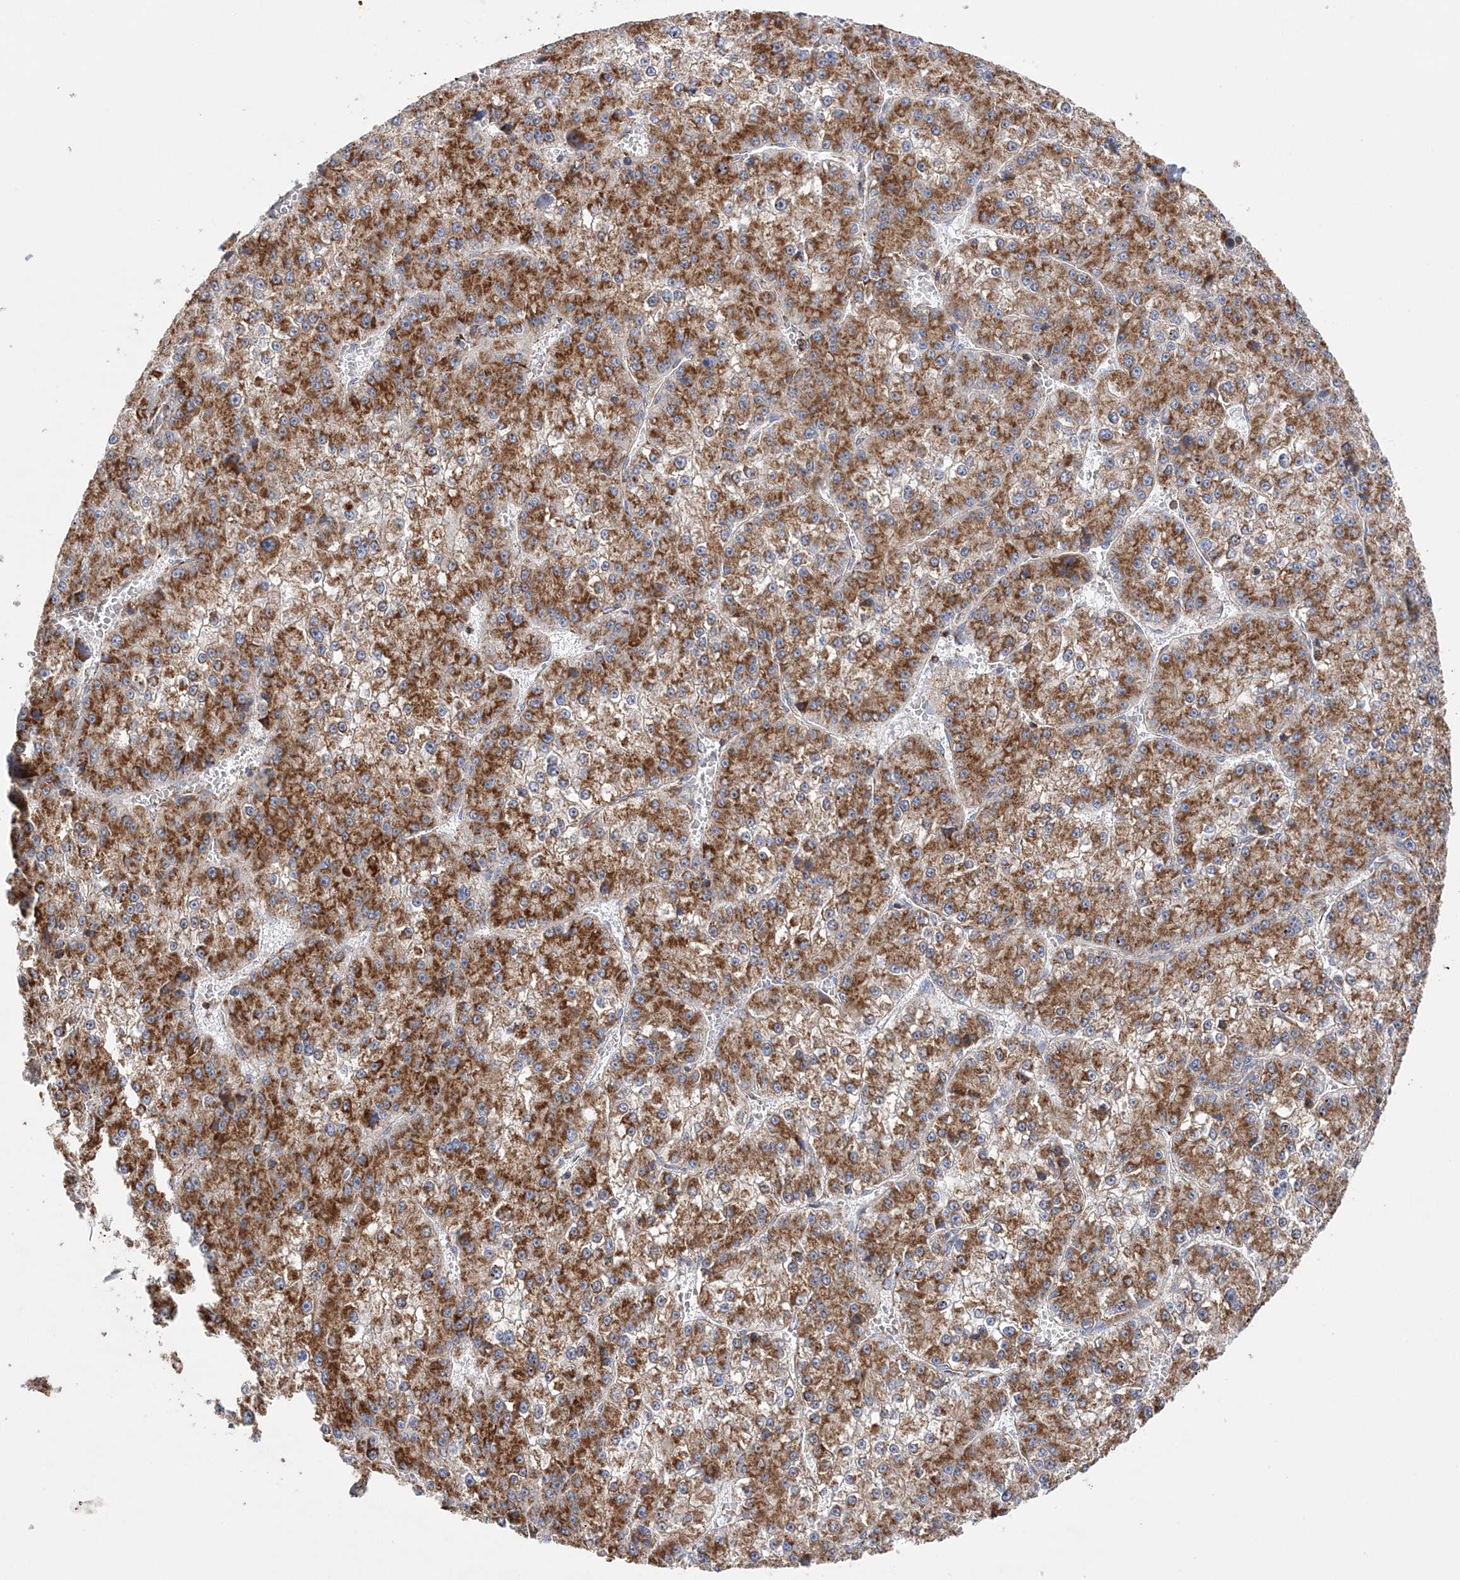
{"staining": {"intensity": "strong", "quantity": ">75%", "location": "cytoplasmic/membranous"}, "tissue": "liver cancer", "cell_type": "Tumor cells", "image_type": "cancer", "snomed": [{"axis": "morphology", "description": "Carcinoma, Hepatocellular, NOS"}, {"axis": "topography", "description": "Liver"}], "caption": "Immunohistochemical staining of human hepatocellular carcinoma (liver) reveals strong cytoplasmic/membranous protein positivity in approximately >75% of tumor cells. The protein of interest is shown in brown color, while the nuclei are stained blue.", "gene": "TTC32", "patient": {"sex": "female", "age": 73}}